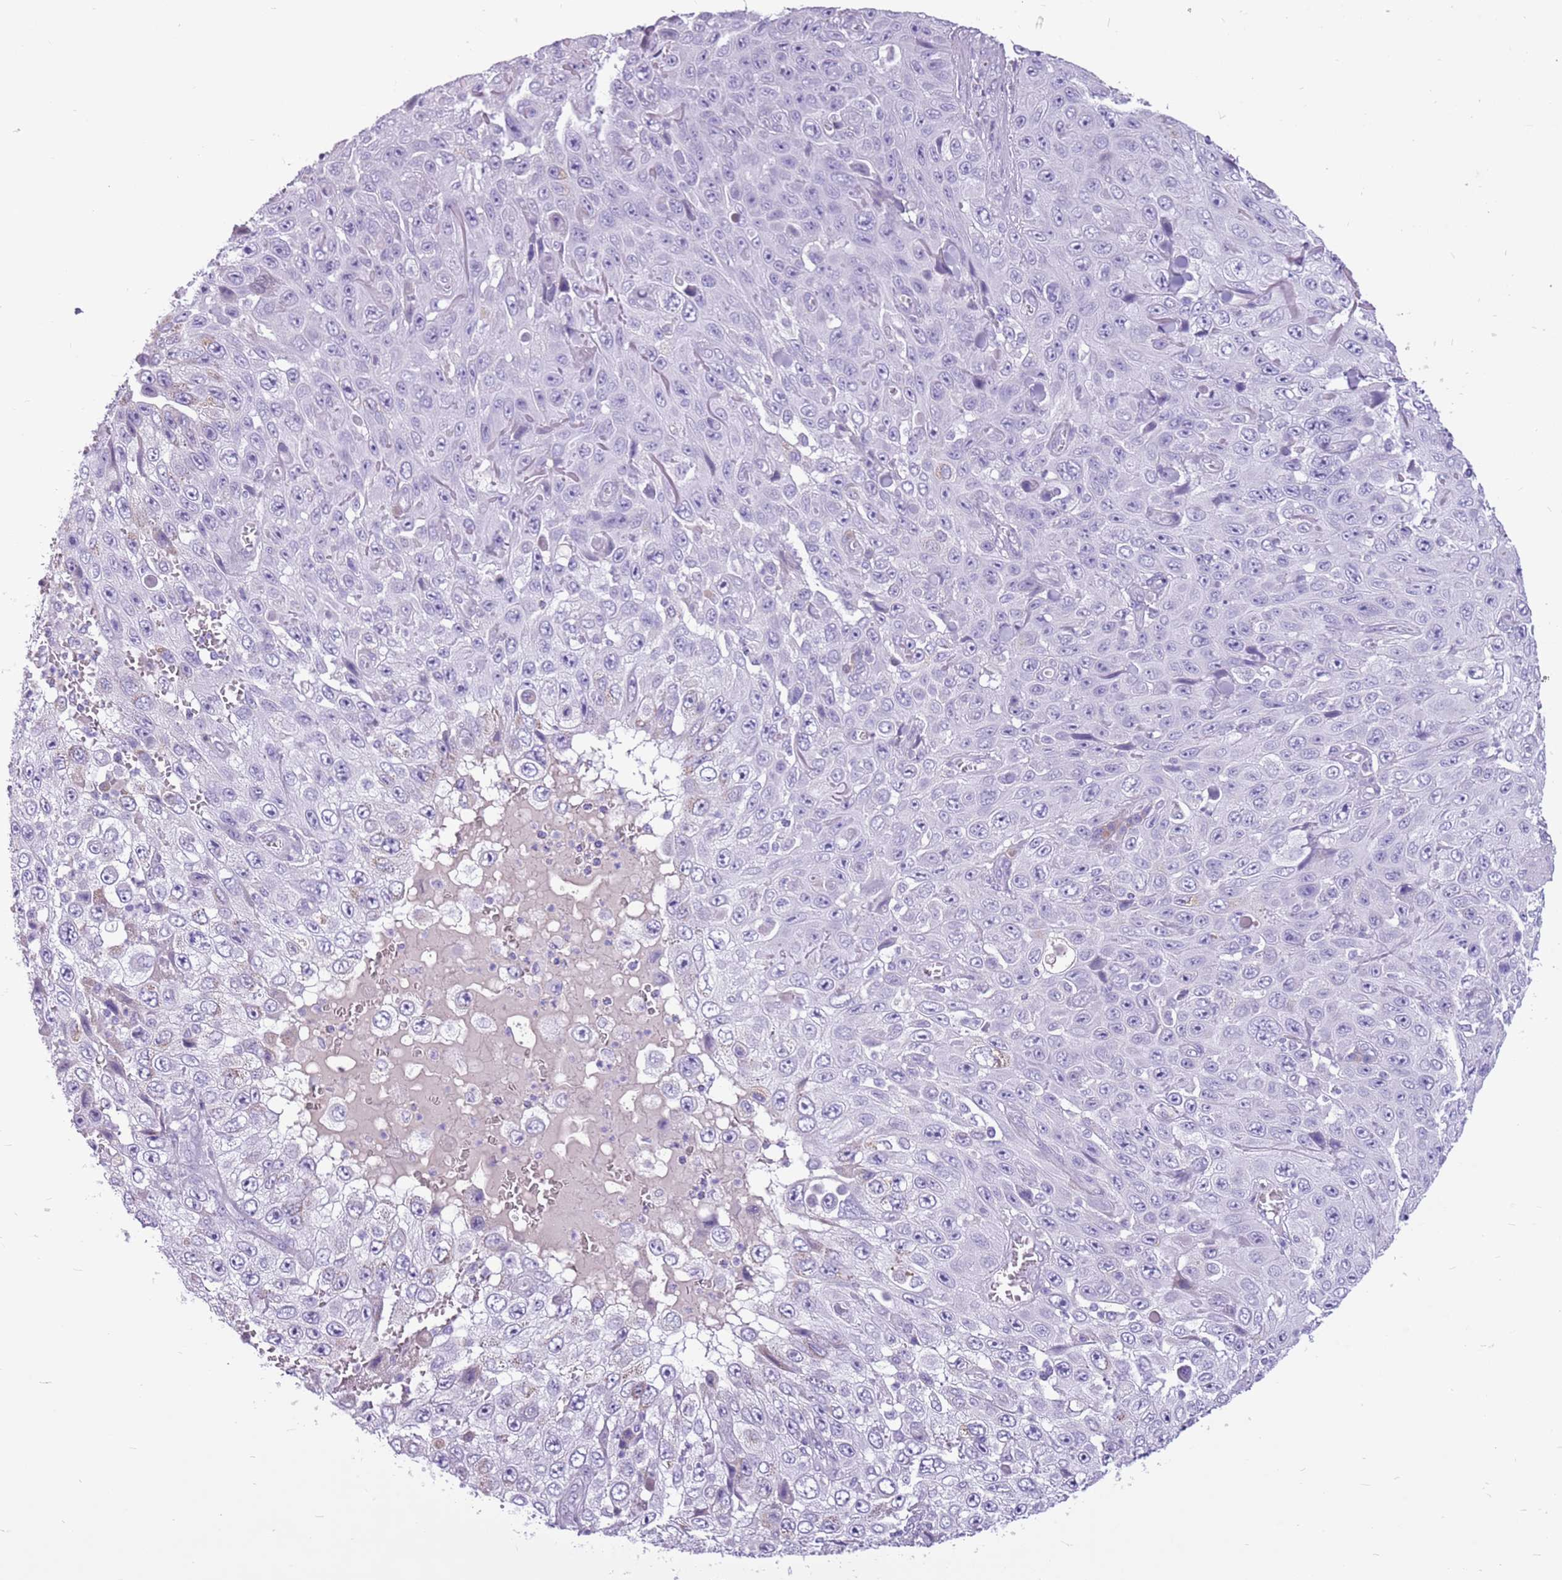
{"staining": {"intensity": "negative", "quantity": "none", "location": "none"}, "tissue": "skin cancer", "cell_type": "Tumor cells", "image_type": "cancer", "snomed": [{"axis": "morphology", "description": "Squamous cell carcinoma, NOS"}, {"axis": "topography", "description": "Skin"}], "caption": "Tumor cells are negative for protein expression in human skin cancer (squamous cell carcinoma). The staining is performed using DAB brown chromogen with nuclei counter-stained in using hematoxylin.", "gene": "ZNF425", "patient": {"sex": "male", "age": 82}}